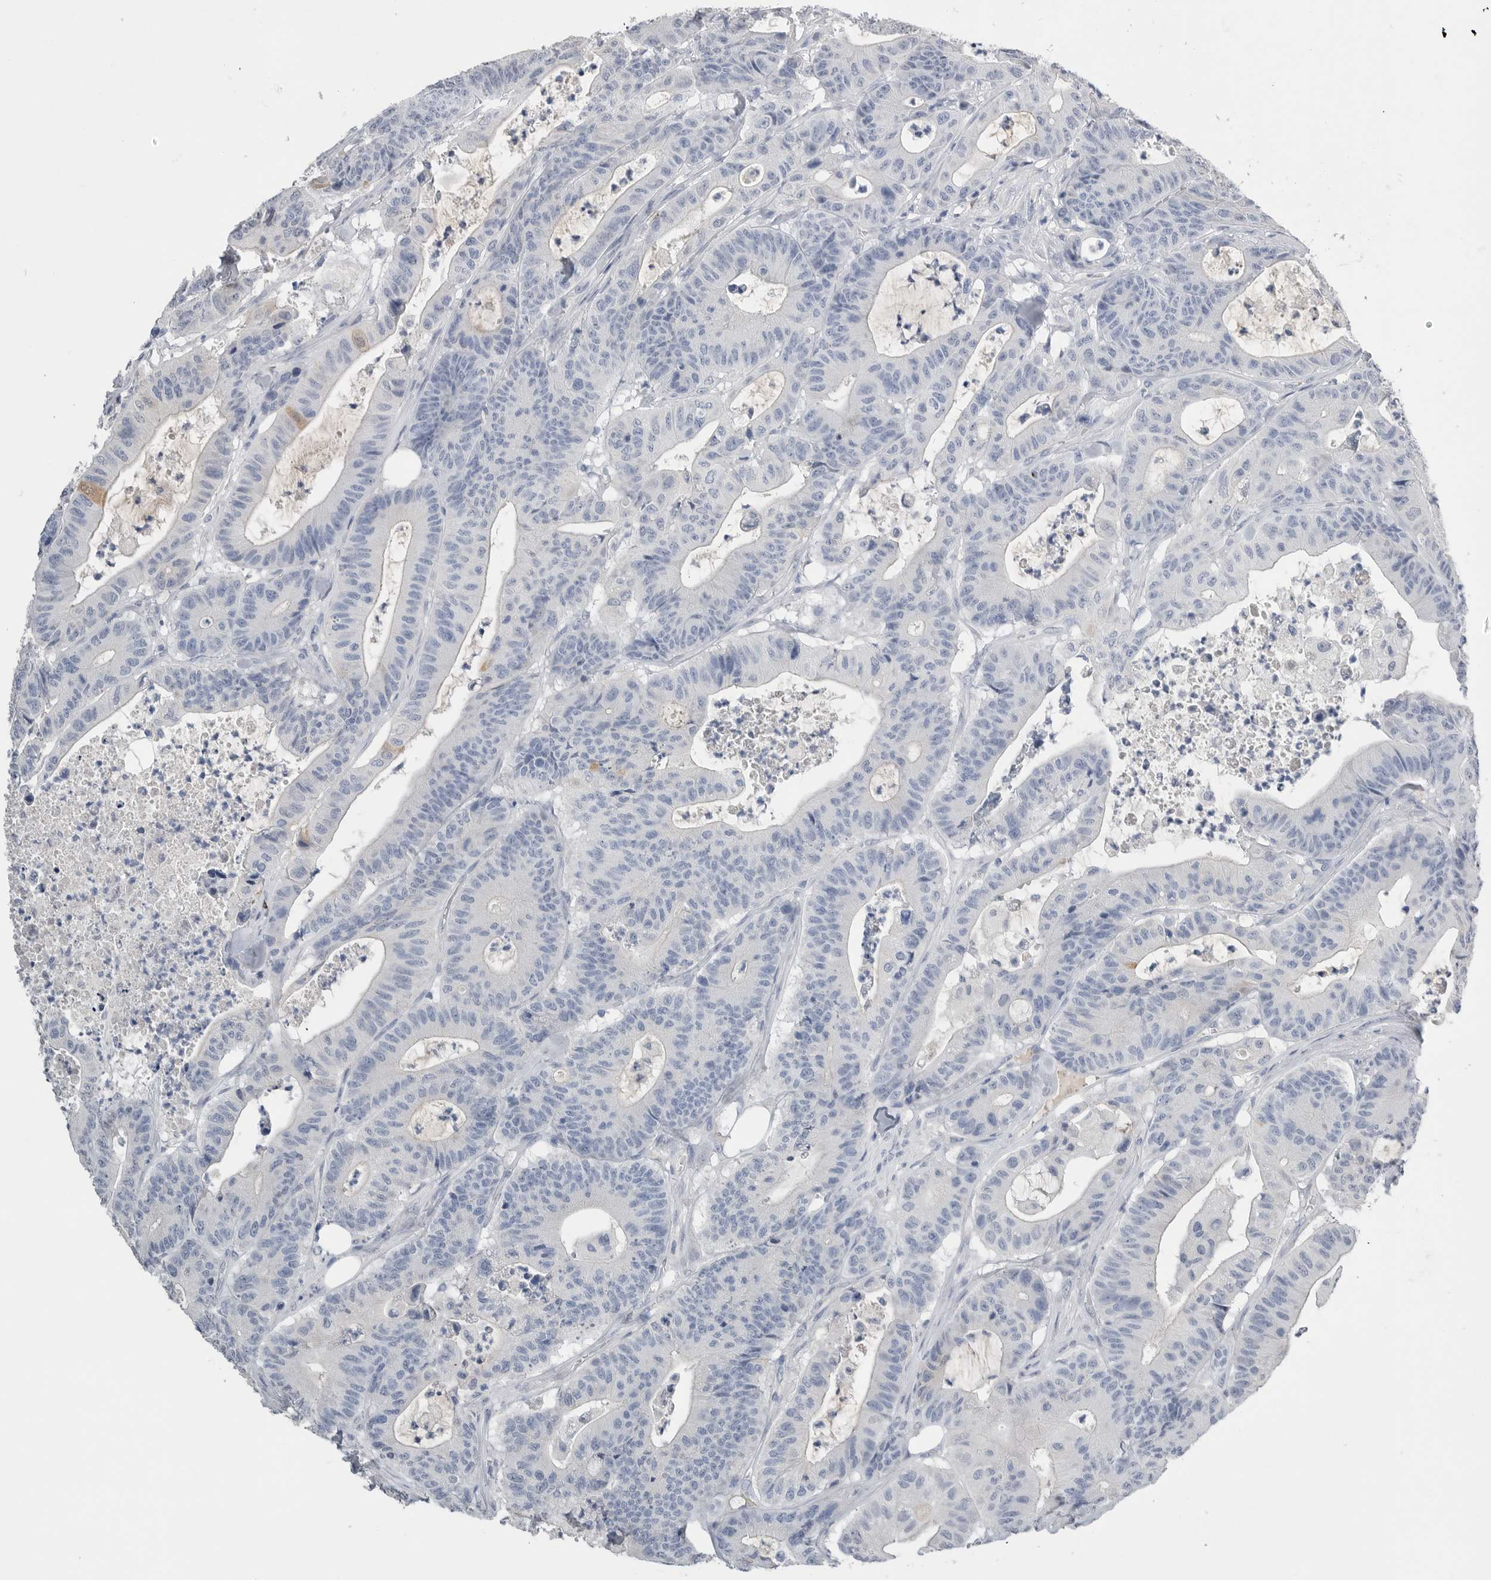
{"staining": {"intensity": "negative", "quantity": "none", "location": "none"}, "tissue": "colorectal cancer", "cell_type": "Tumor cells", "image_type": "cancer", "snomed": [{"axis": "morphology", "description": "Adenocarcinoma, NOS"}, {"axis": "topography", "description": "Colon"}], "caption": "High magnification brightfield microscopy of colorectal cancer (adenocarcinoma) stained with DAB (3,3'-diaminobenzidine) (brown) and counterstained with hematoxylin (blue): tumor cells show no significant expression. (Immunohistochemistry, brightfield microscopy, high magnification).", "gene": "FABP6", "patient": {"sex": "female", "age": 84}}